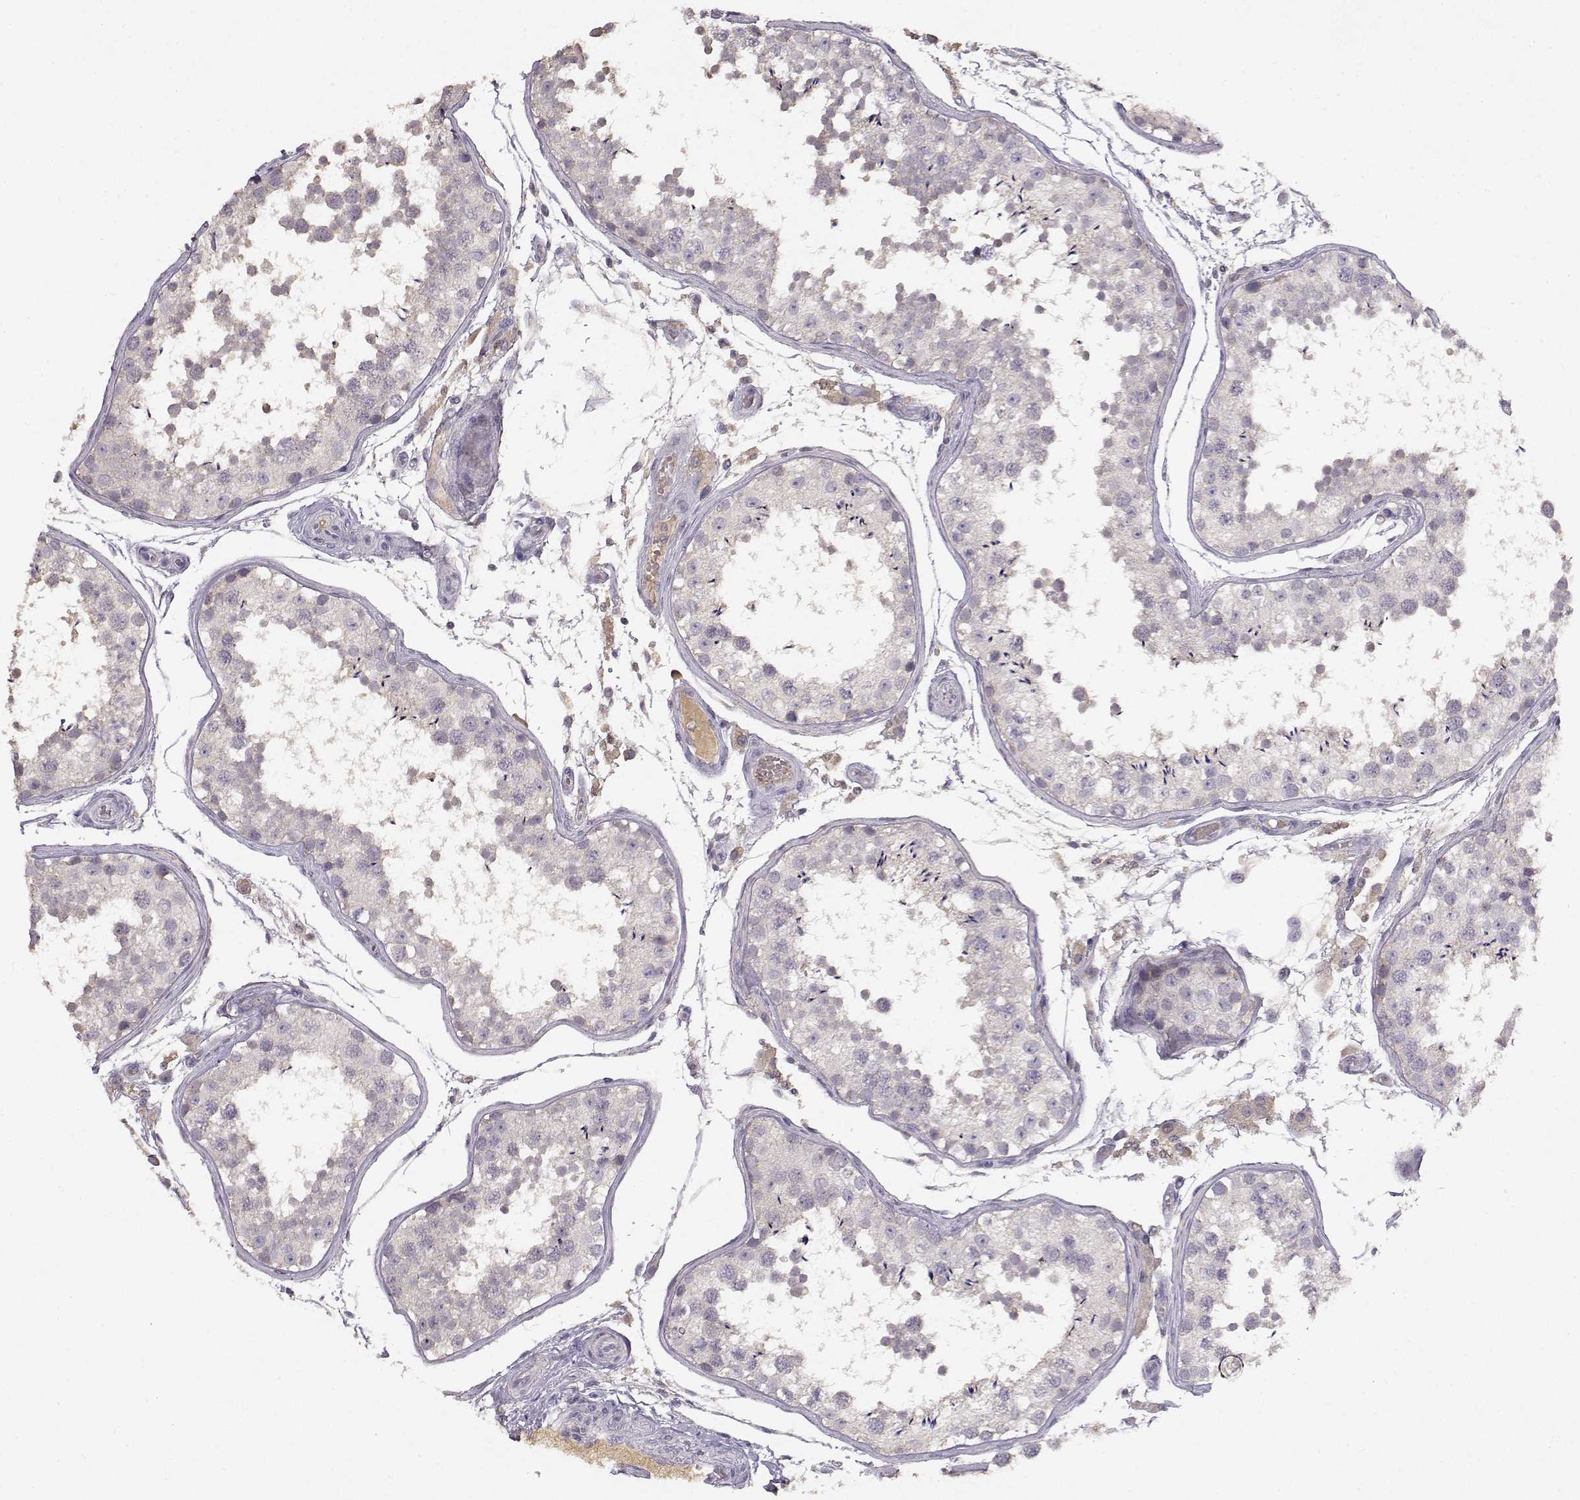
{"staining": {"intensity": "negative", "quantity": "none", "location": "none"}, "tissue": "testis", "cell_type": "Cells in seminiferous ducts", "image_type": "normal", "snomed": [{"axis": "morphology", "description": "Normal tissue, NOS"}, {"axis": "topography", "description": "Testis"}], "caption": "Immunohistochemical staining of benign testis reveals no significant positivity in cells in seminiferous ducts.", "gene": "TACR1", "patient": {"sex": "male", "age": 29}}